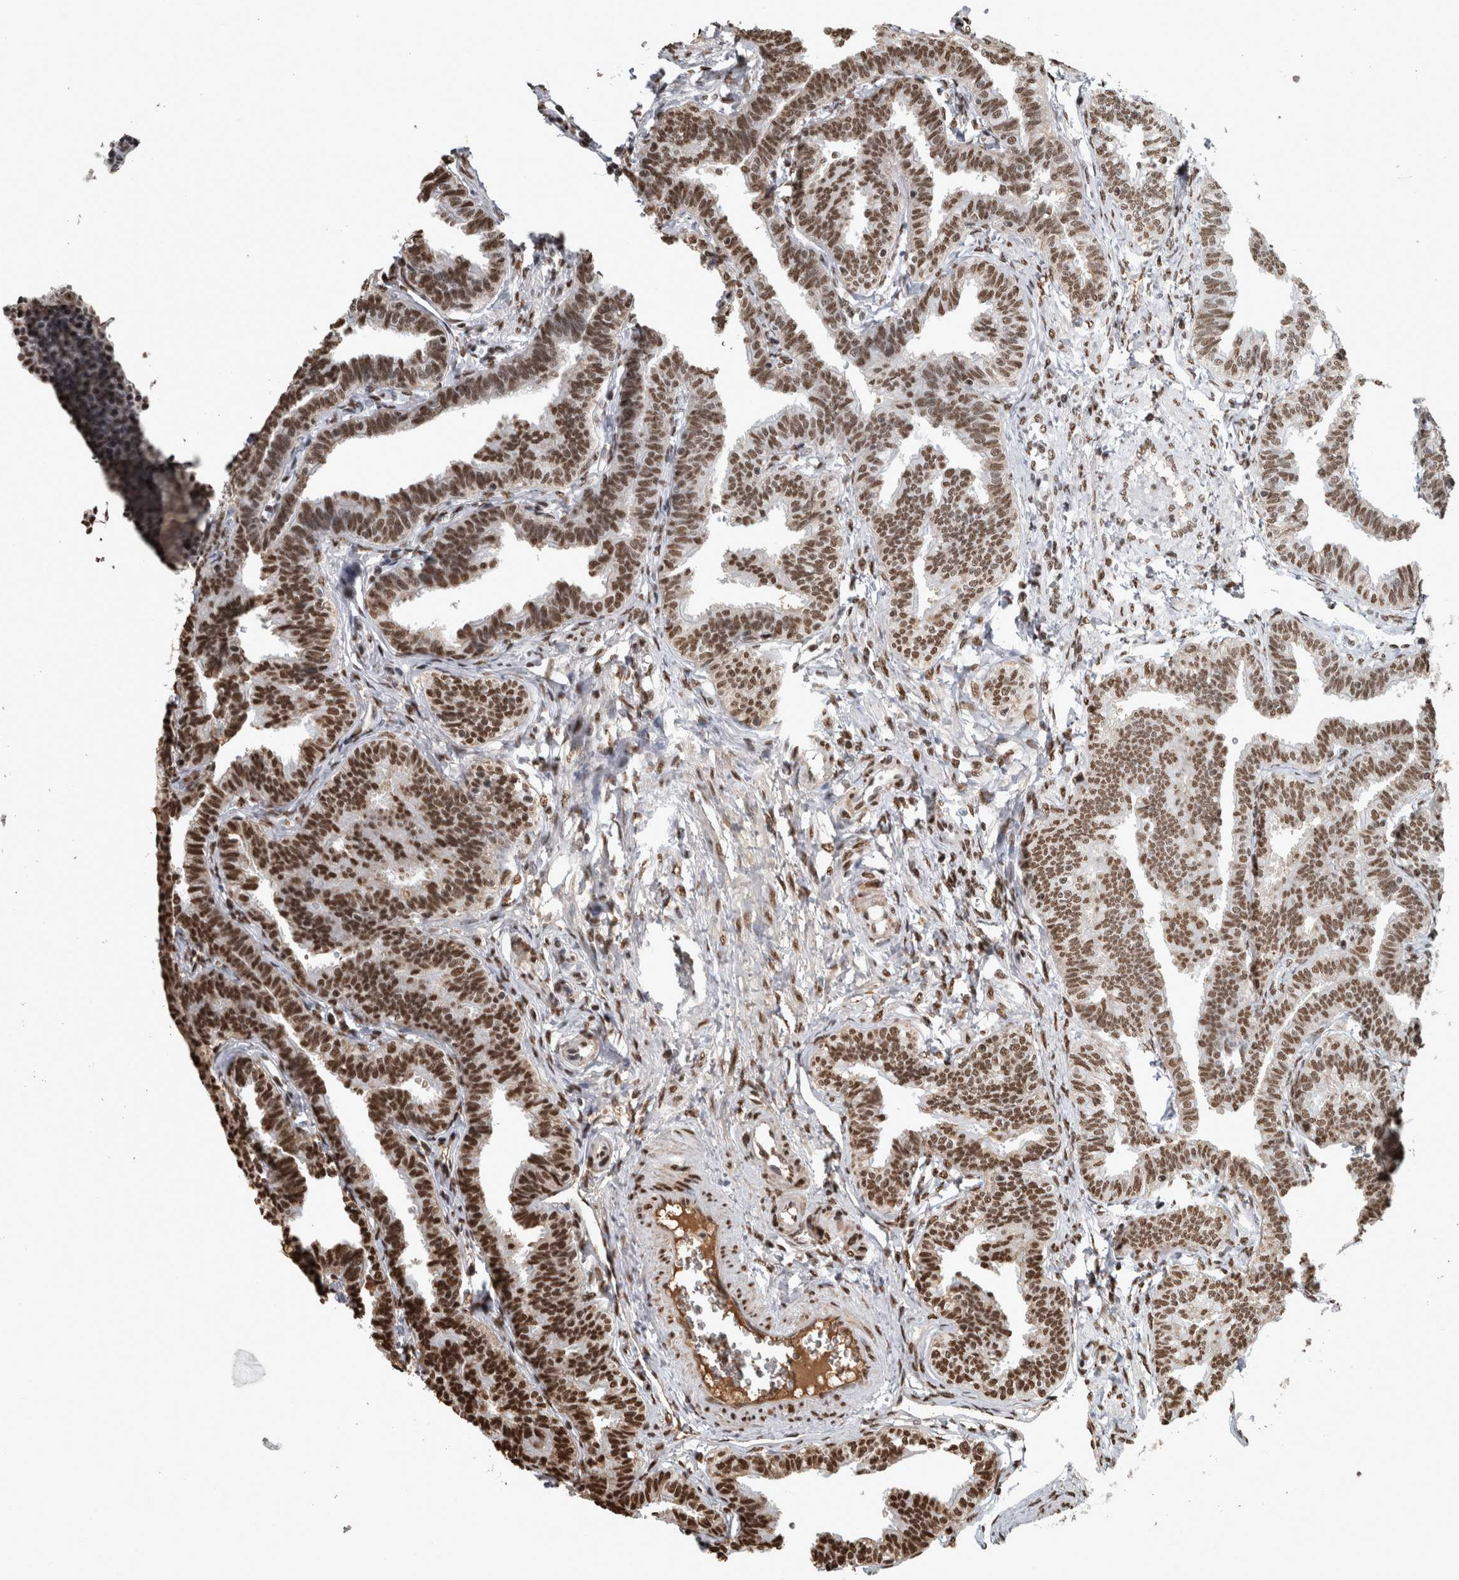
{"staining": {"intensity": "moderate", "quantity": ">75%", "location": "nuclear"}, "tissue": "fallopian tube", "cell_type": "Glandular cells", "image_type": "normal", "snomed": [{"axis": "morphology", "description": "Normal tissue, NOS"}, {"axis": "topography", "description": "Fallopian tube"}, {"axis": "topography", "description": "Ovary"}], "caption": "Immunohistochemical staining of normal human fallopian tube reveals >75% levels of moderate nuclear protein expression in about >75% of glandular cells. The staining was performed using DAB, with brown indicating positive protein expression. Nuclei are stained blue with hematoxylin.", "gene": "TGS1", "patient": {"sex": "female", "age": 23}}